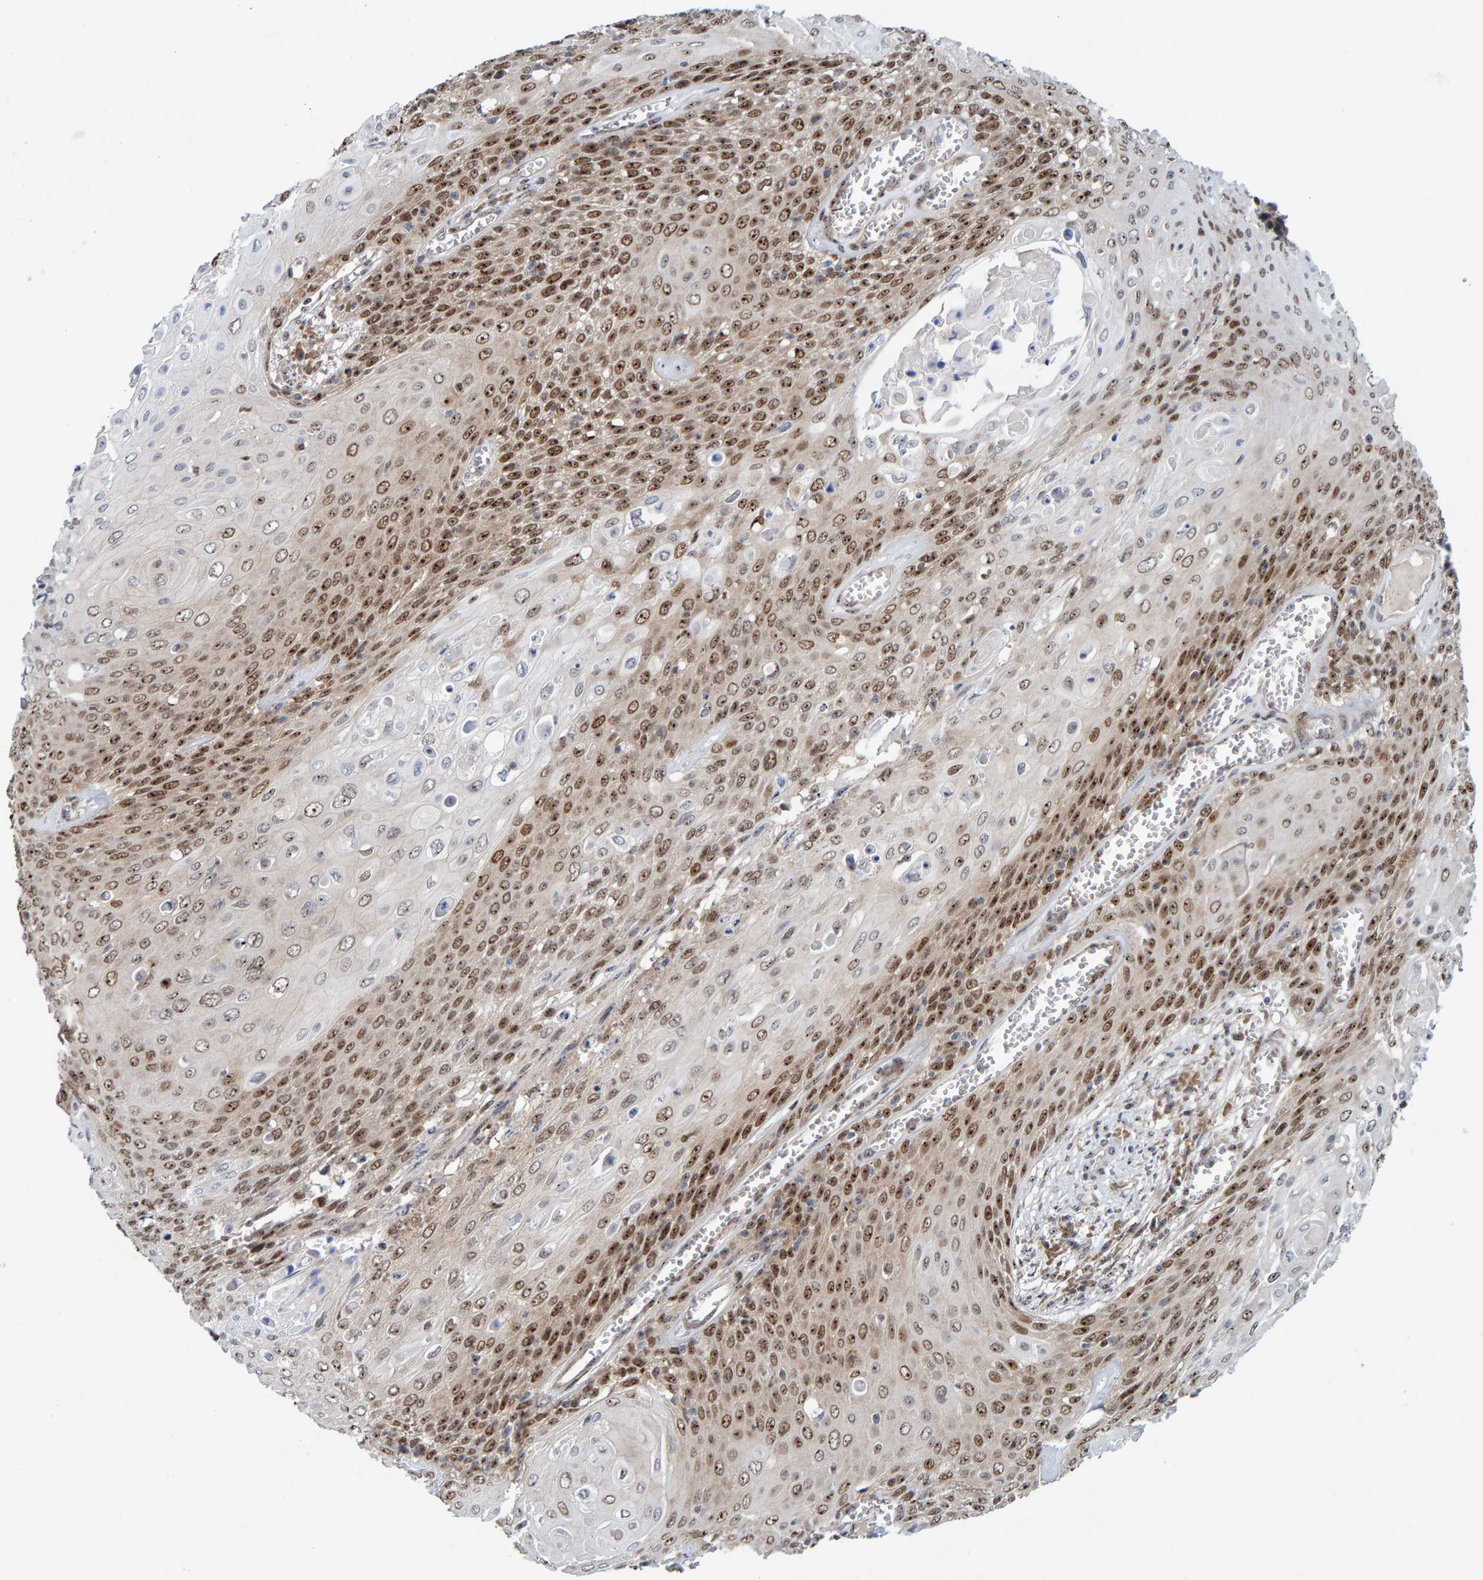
{"staining": {"intensity": "moderate", "quantity": ">75%", "location": "nuclear"}, "tissue": "cervical cancer", "cell_type": "Tumor cells", "image_type": "cancer", "snomed": [{"axis": "morphology", "description": "Squamous cell carcinoma, NOS"}, {"axis": "topography", "description": "Cervix"}], "caption": "This is a micrograph of IHC staining of cervical squamous cell carcinoma, which shows moderate expression in the nuclear of tumor cells.", "gene": "POLR1E", "patient": {"sex": "female", "age": 39}}